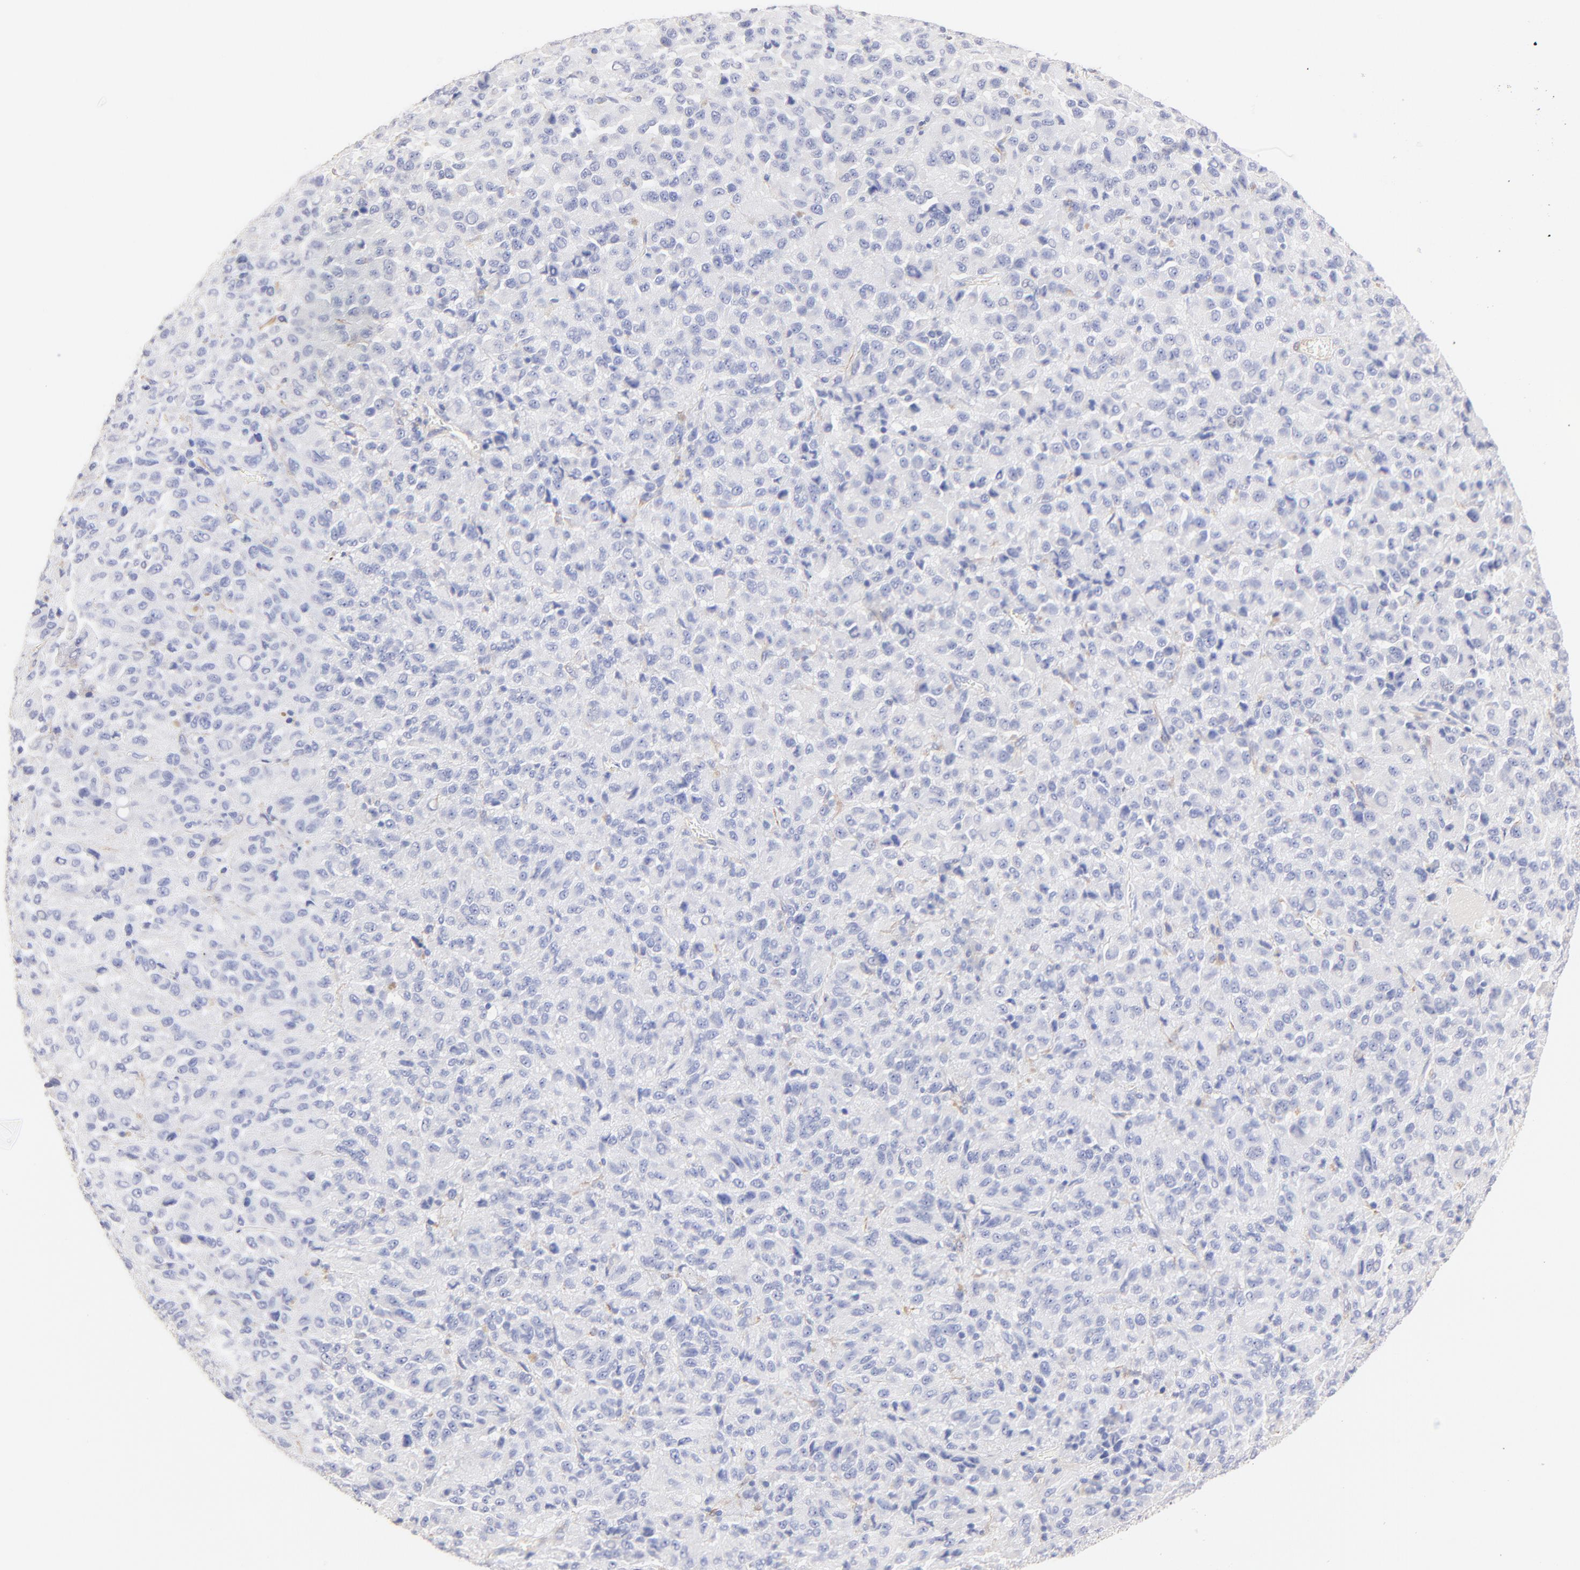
{"staining": {"intensity": "negative", "quantity": "none", "location": "none"}, "tissue": "melanoma", "cell_type": "Tumor cells", "image_type": "cancer", "snomed": [{"axis": "morphology", "description": "Malignant melanoma, Metastatic site"}, {"axis": "topography", "description": "Lung"}], "caption": "IHC histopathology image of neoplastic tissue: melanoma stained with DAB reveals no significant protein positivity in tumor cells.", "gene": "ACTRT1", "patient": {"sex": "male", "age": 64}}